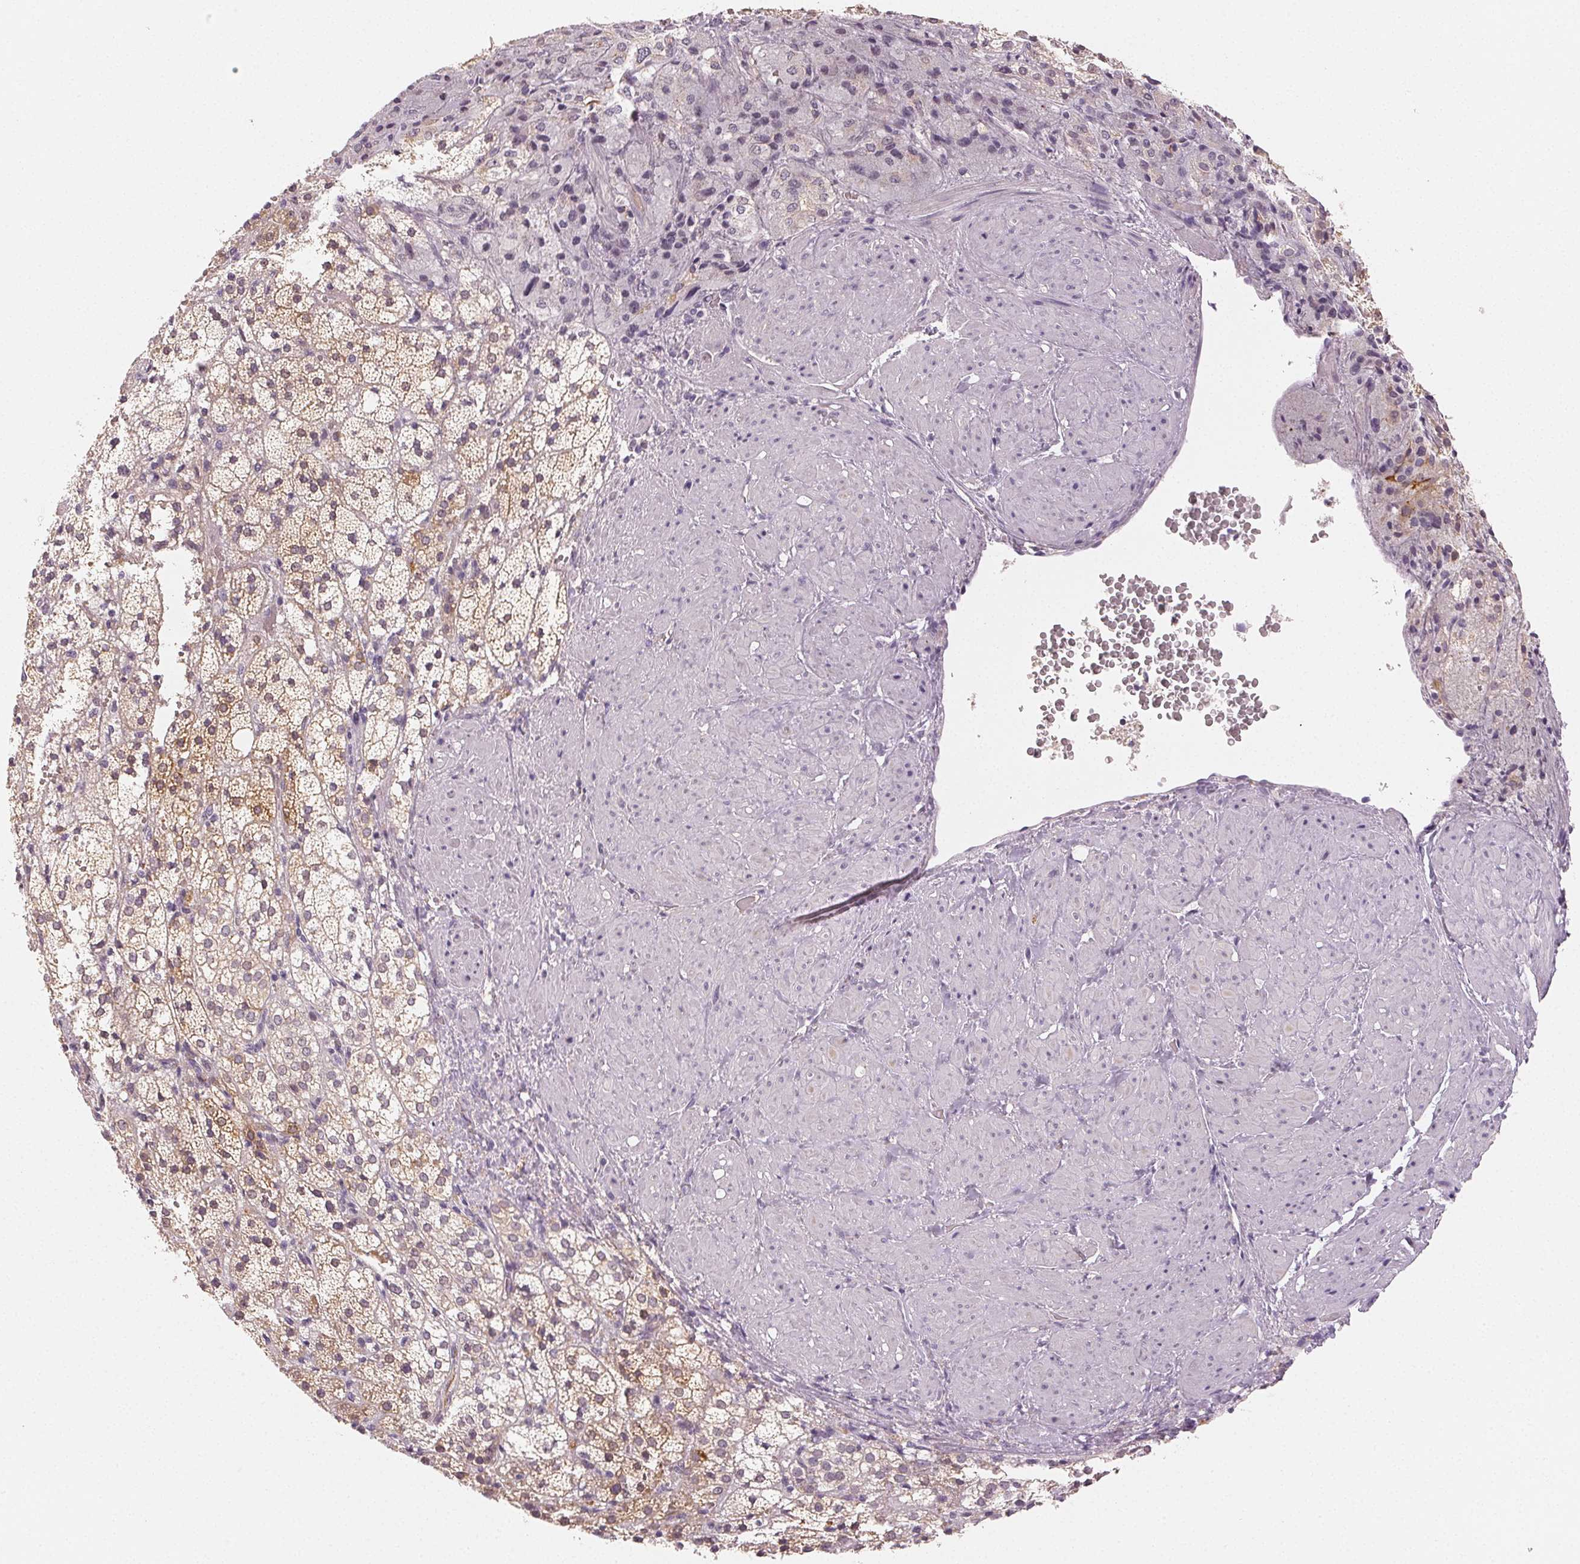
{"staining": {"intensity": "moderate", "quantity": "25%-75%", "location": "cytoplasmic/membranous"}, "tissue": "adrenal gland", "cell_type": "Glandular cells", "image_type": "normal", "snomed": [{"axis": "morphology", "description": "Normal tissue, NOS"}, {"axis": "topography", "description": "Adrenal gland"}], "caption": "Normal adrenal gland demonstrates moderate cytoplasmic/membranous staining in about 25%-75% of glandular cells, visualized by immunohistochemistry. (DAB (3,3'-diaminobenzidine) = brown stain, brightfield microscopy at high magnification).", "gene": "MAP1LC3A", "patient": {"sex": "male", "age": 53}}